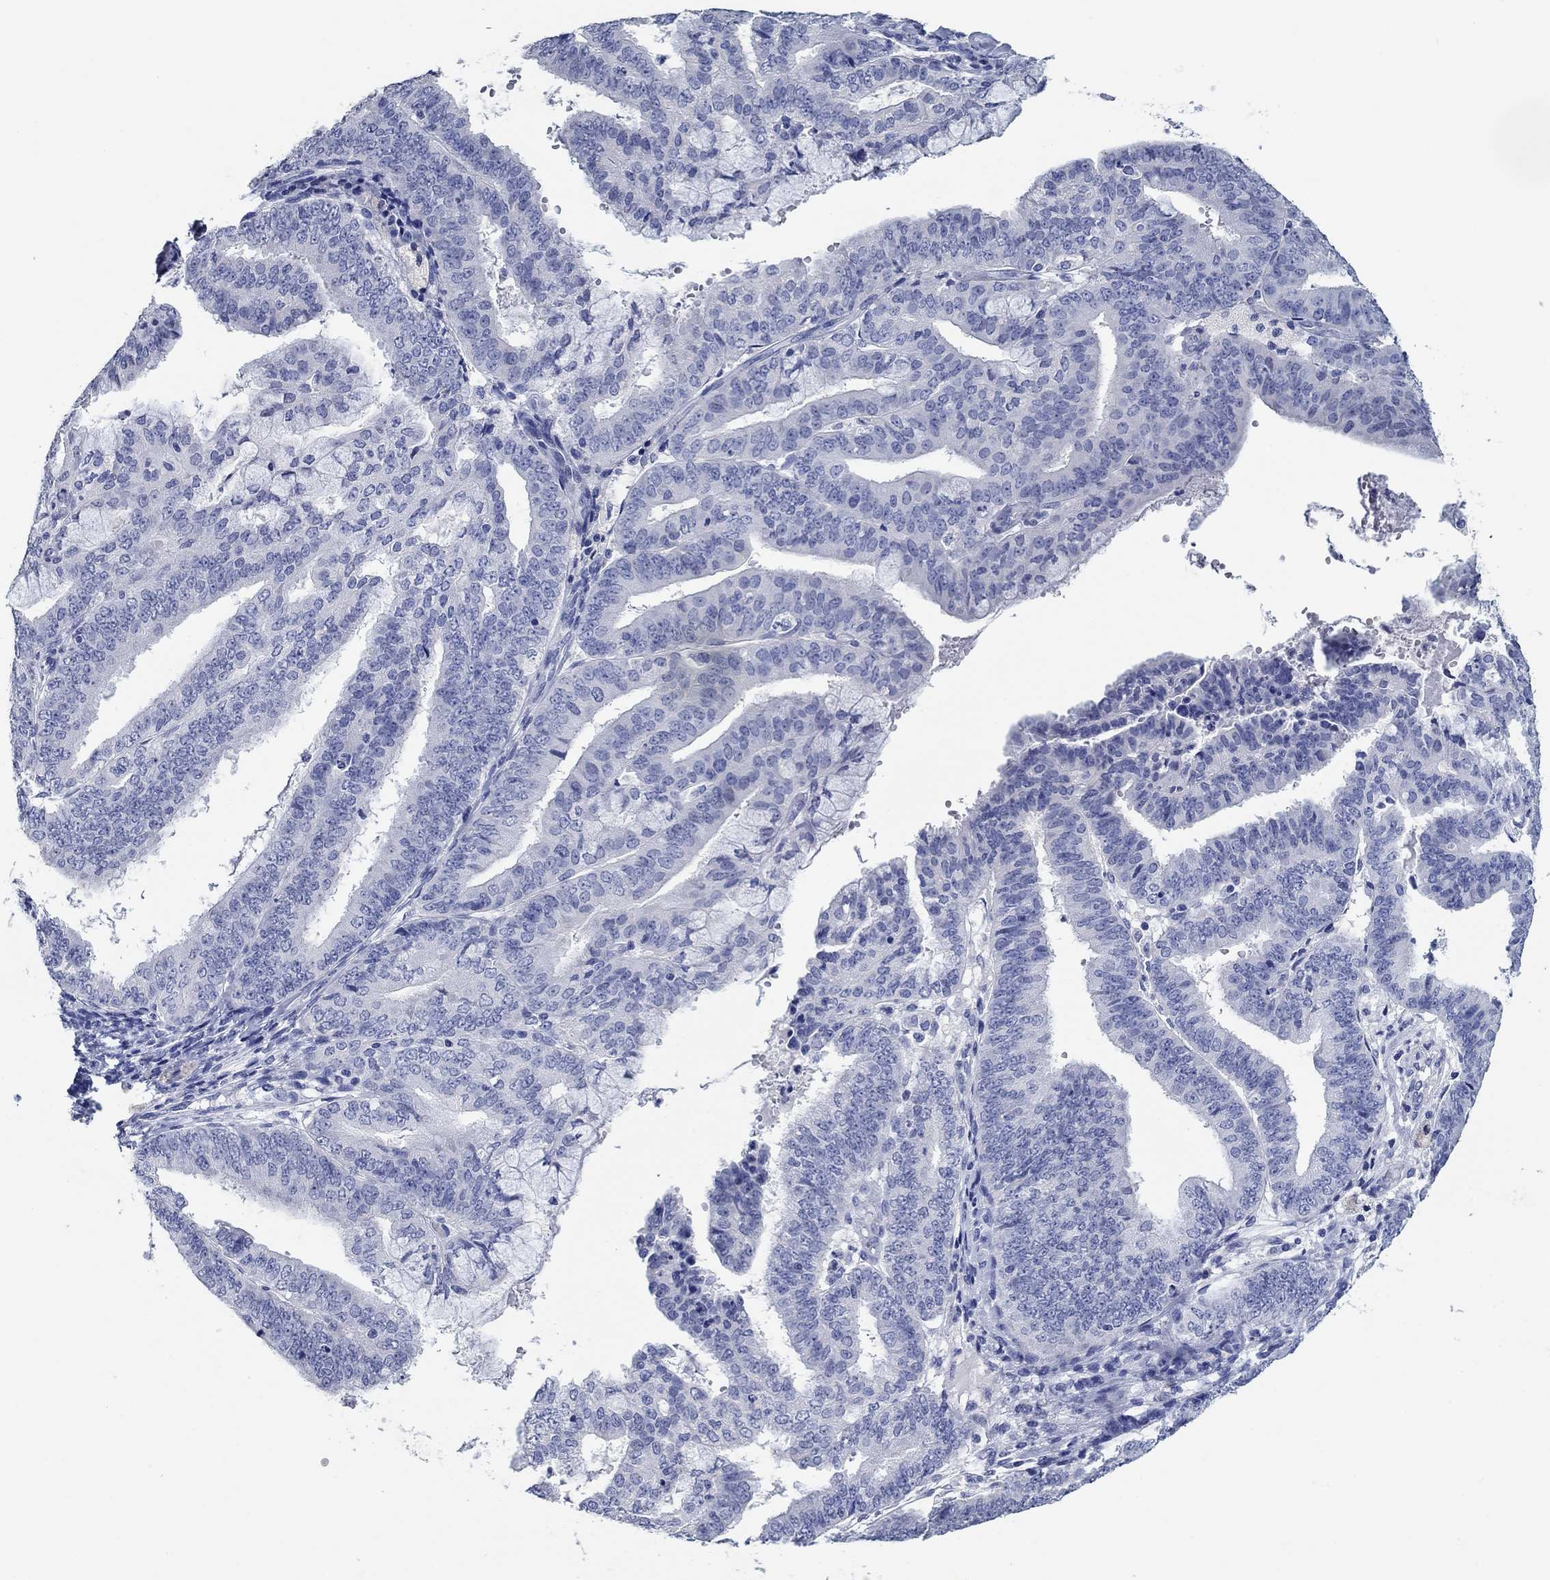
{"staining": {"intensity": "negative", "quantity": "none", "location": "none"}, "tissue": "endometrial cancer", "cell_type": "Tumor cells", "image_type": "cancer", "snomed": [{"axis": "morphology", "description": "Adenocarcinoma, NOS"}, {"axis": "topography", "description": "Endometrium"}], "caption": "Protein analysis of endometrial adenocarcinoma demonstrates no significant expression in tumor cells.", "gene": "POU5F1", "patient": {"sex": "female", "age": 63}}